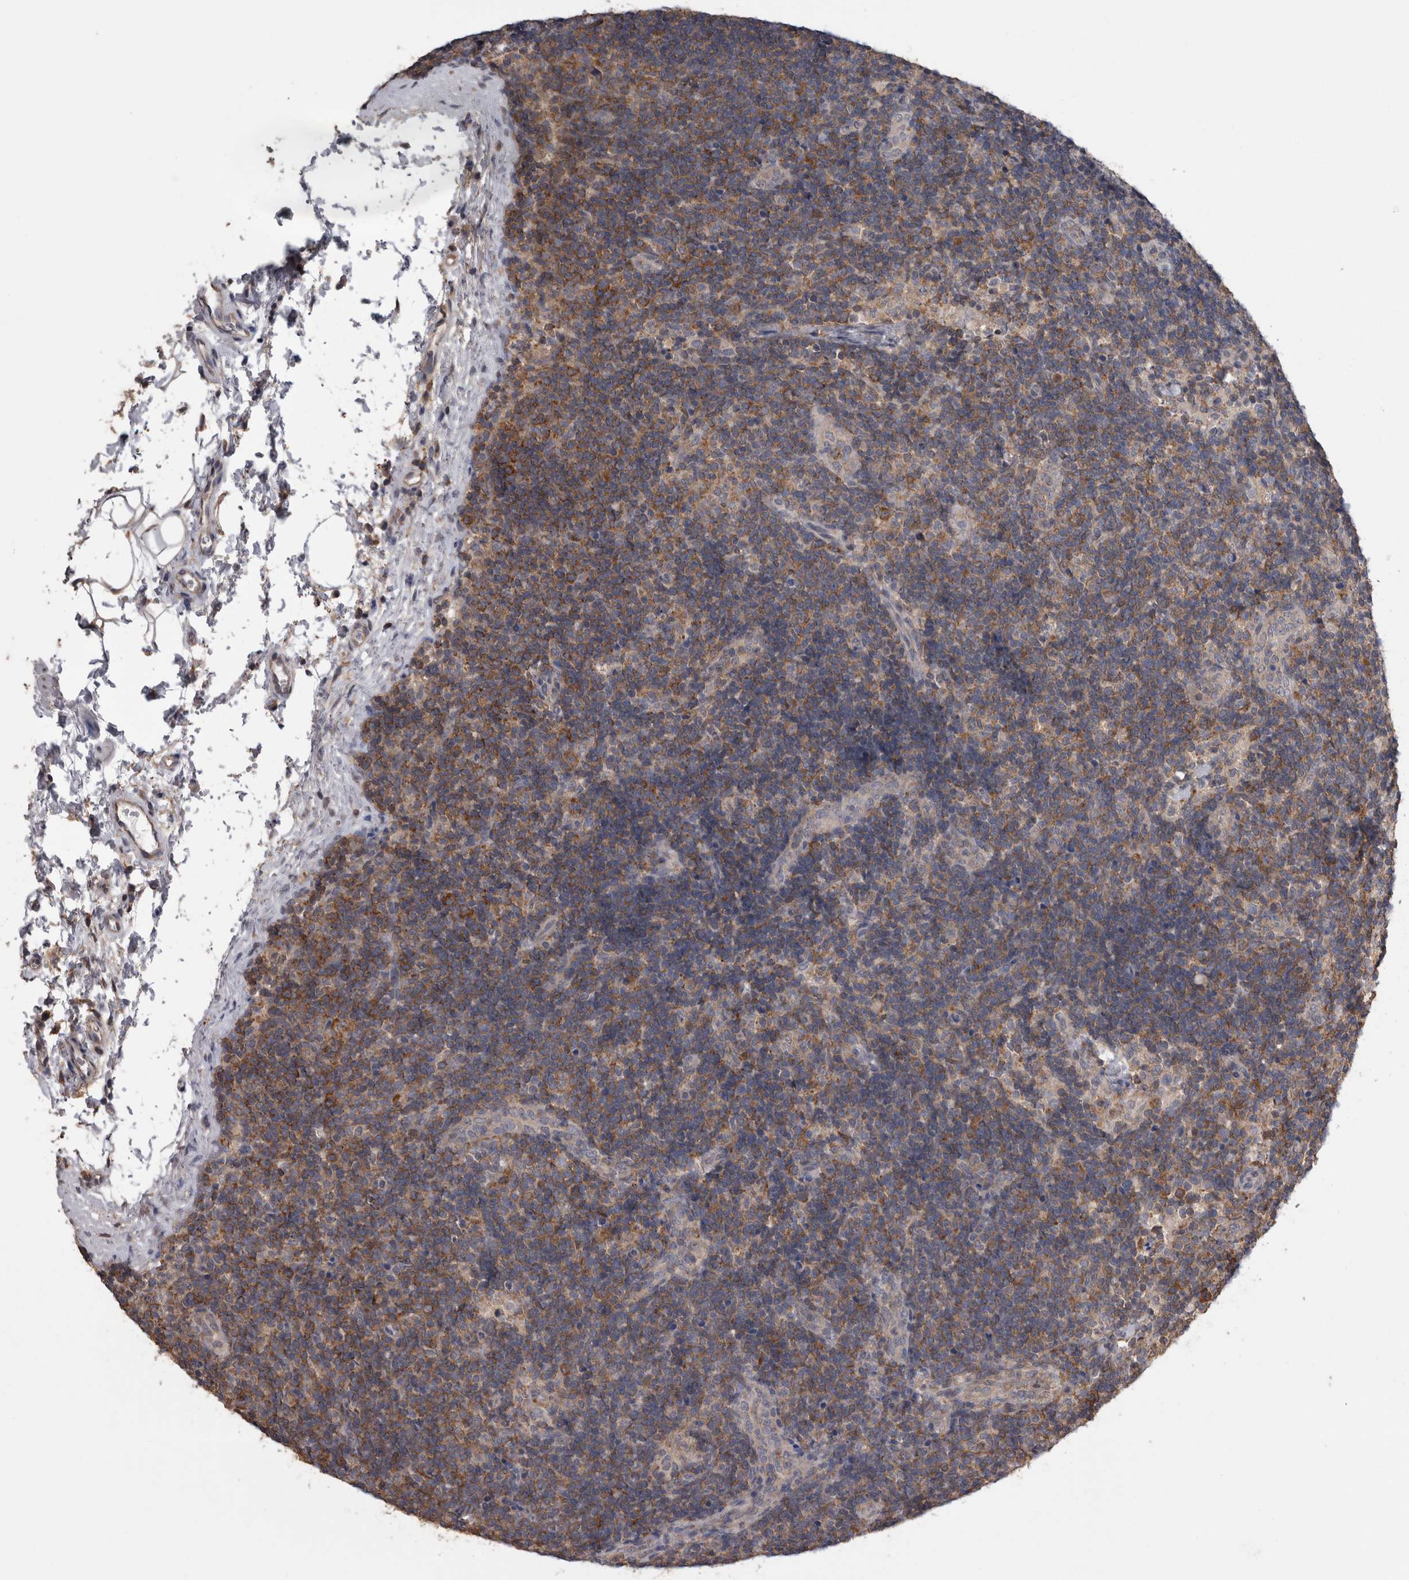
{"staining": {"intensity": "moderate", "quantity": "25%-75%", "location": "cytoplasmic/membranous"}, "tissue": "lymph node", "cell_type": "Germinal center cells", "image_type": "normal", "snomed": [{"axis": "morphology", "description": "Normal tissue, NOS"}, {"axis": "topography", "description": "Lymph node"}], "caption": "Benign lymph node exhibits moderate cytoplasmic/membranous staining in about 25%-75% of germinal center cells, visualized by immunohistochemistry.", "gene": "DDX6", "patient": {"sex": "female", "age": 22}}